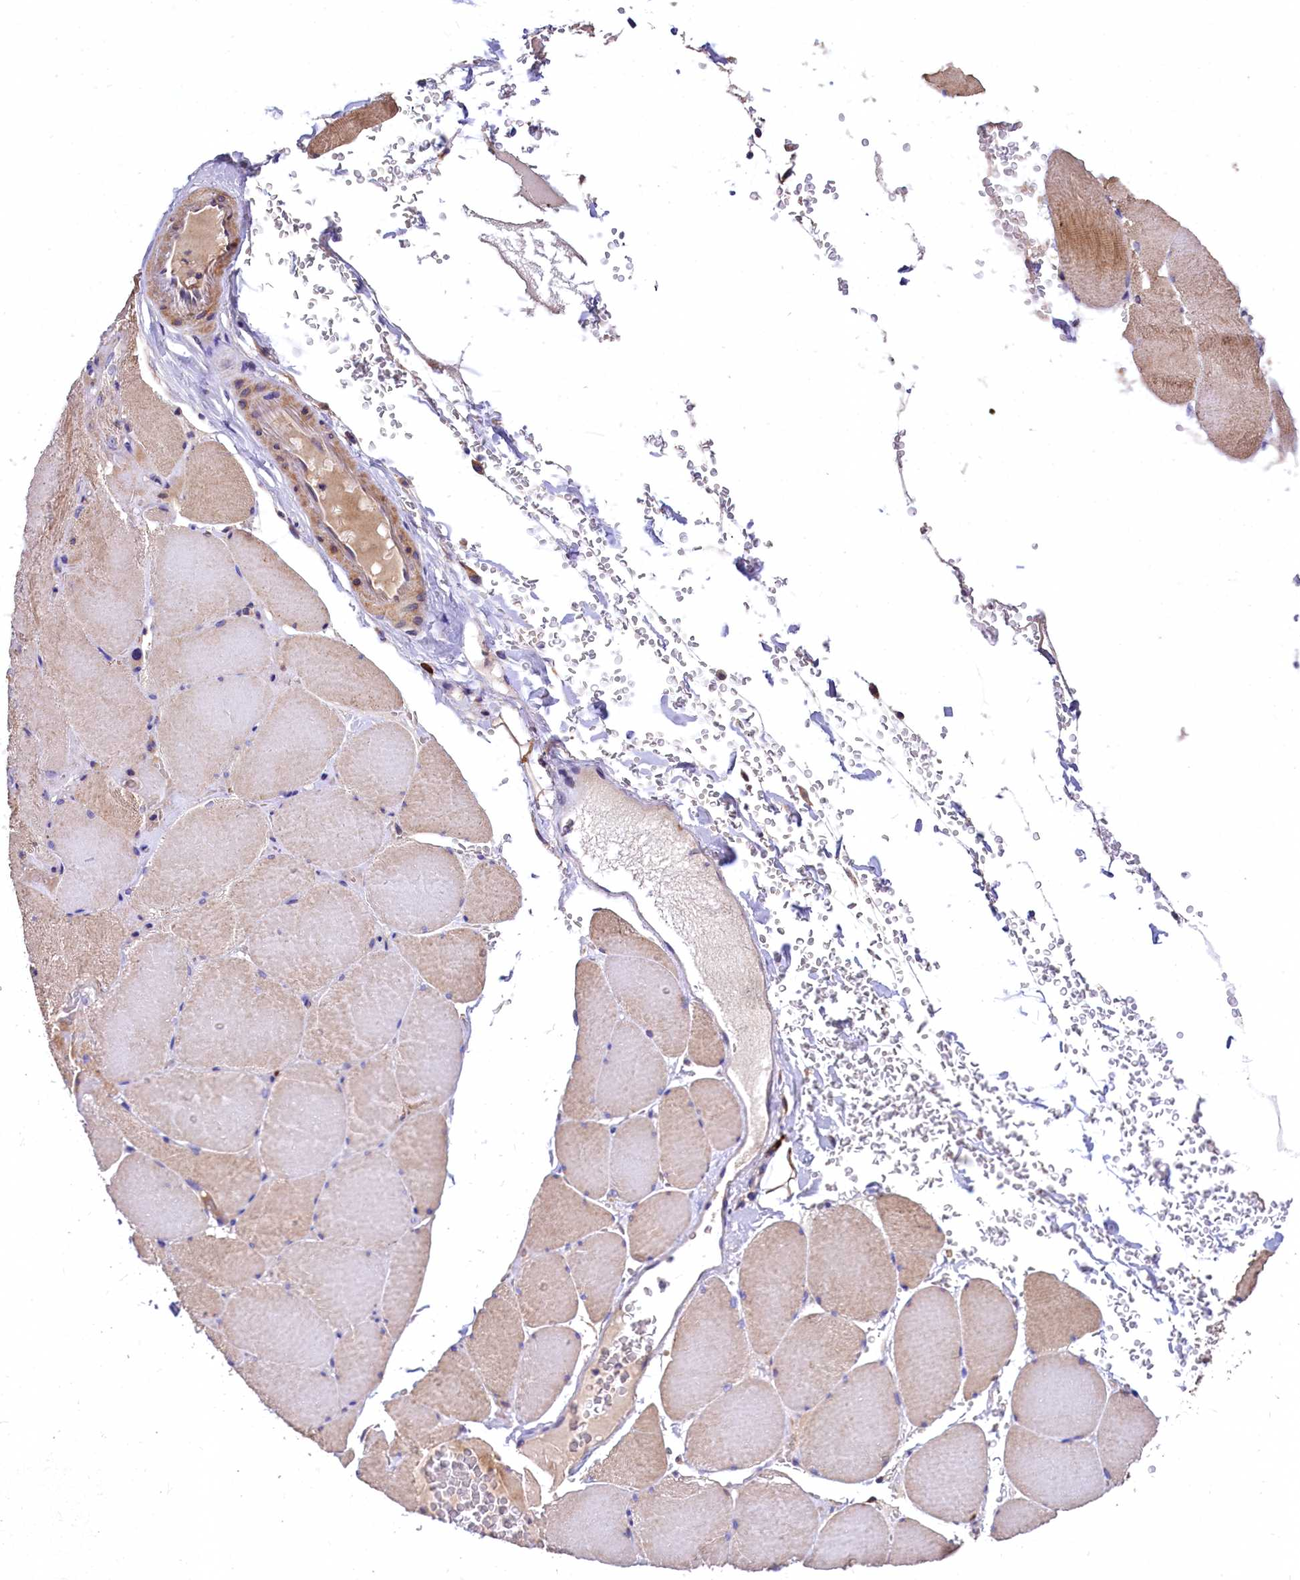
{"staining": {"intensity": "weak", "quantity": ">75%", "location": "cytoplasmic/membranous"}, "tissue": "skeletal muscle", "cell_type": "Myocytes", "image_type": "normal", "snomed": [{"axis": "morphology", "description": "Normal tissue, NOS"}, {"axis": "topography", "description": "Skeletal muscle"}, {"axis": "topography", "description": "Head-Neck"}], "caption": "Immunohistochemical staining of benign skeletal muscle displays >75% levels of weak cytoplasmic/membranous protein expression in approximately >75% of myocytes. The protein of interest is shown in brown color, while the nuclei are stained blue.", "gene": "EPS8L2", "patient": {"sex": "male", "age": 66}}